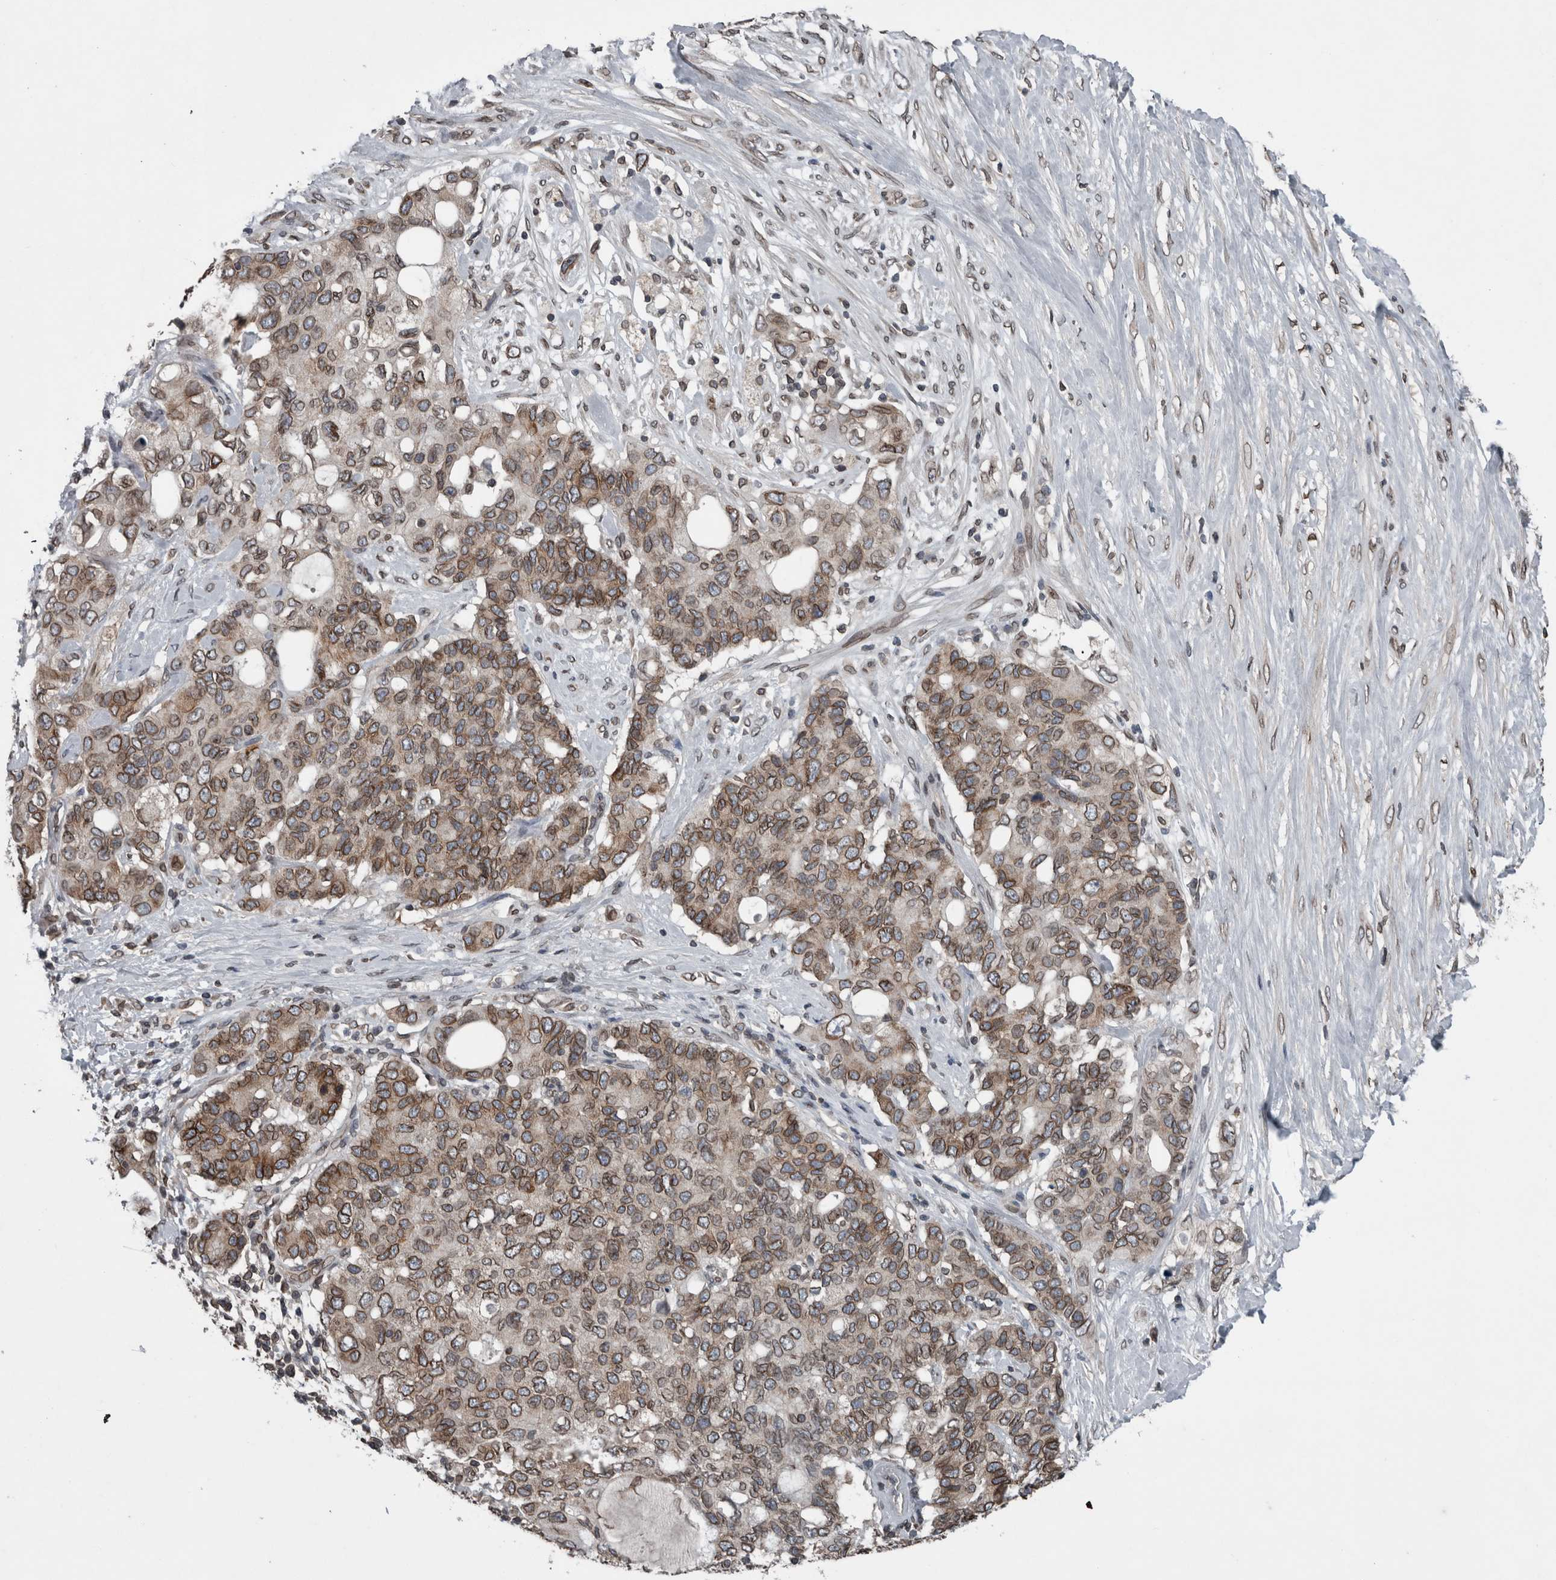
{"staining": {"intensity": "moderate", "quantity": ">75%", "location": "cytoplasmic/membranous,nuclear"}, "tissue": "pancreatic cancer", "cell_type": "Tumor cells", "image_type": "cancer", "snomed": [{"axis": "morphology", "description": "Adenocarcinoma, NOS"}, {"axis": "topography", "description": "Pancreas"}], "caption": "A brown stain shows moderate cytoplasmic/membranous and nuclear staining of a protein in pancreatic adenocarcinoma tumor cells.", "gene": "RANBP2", "patient": {"sex": "female", "age": 56}}